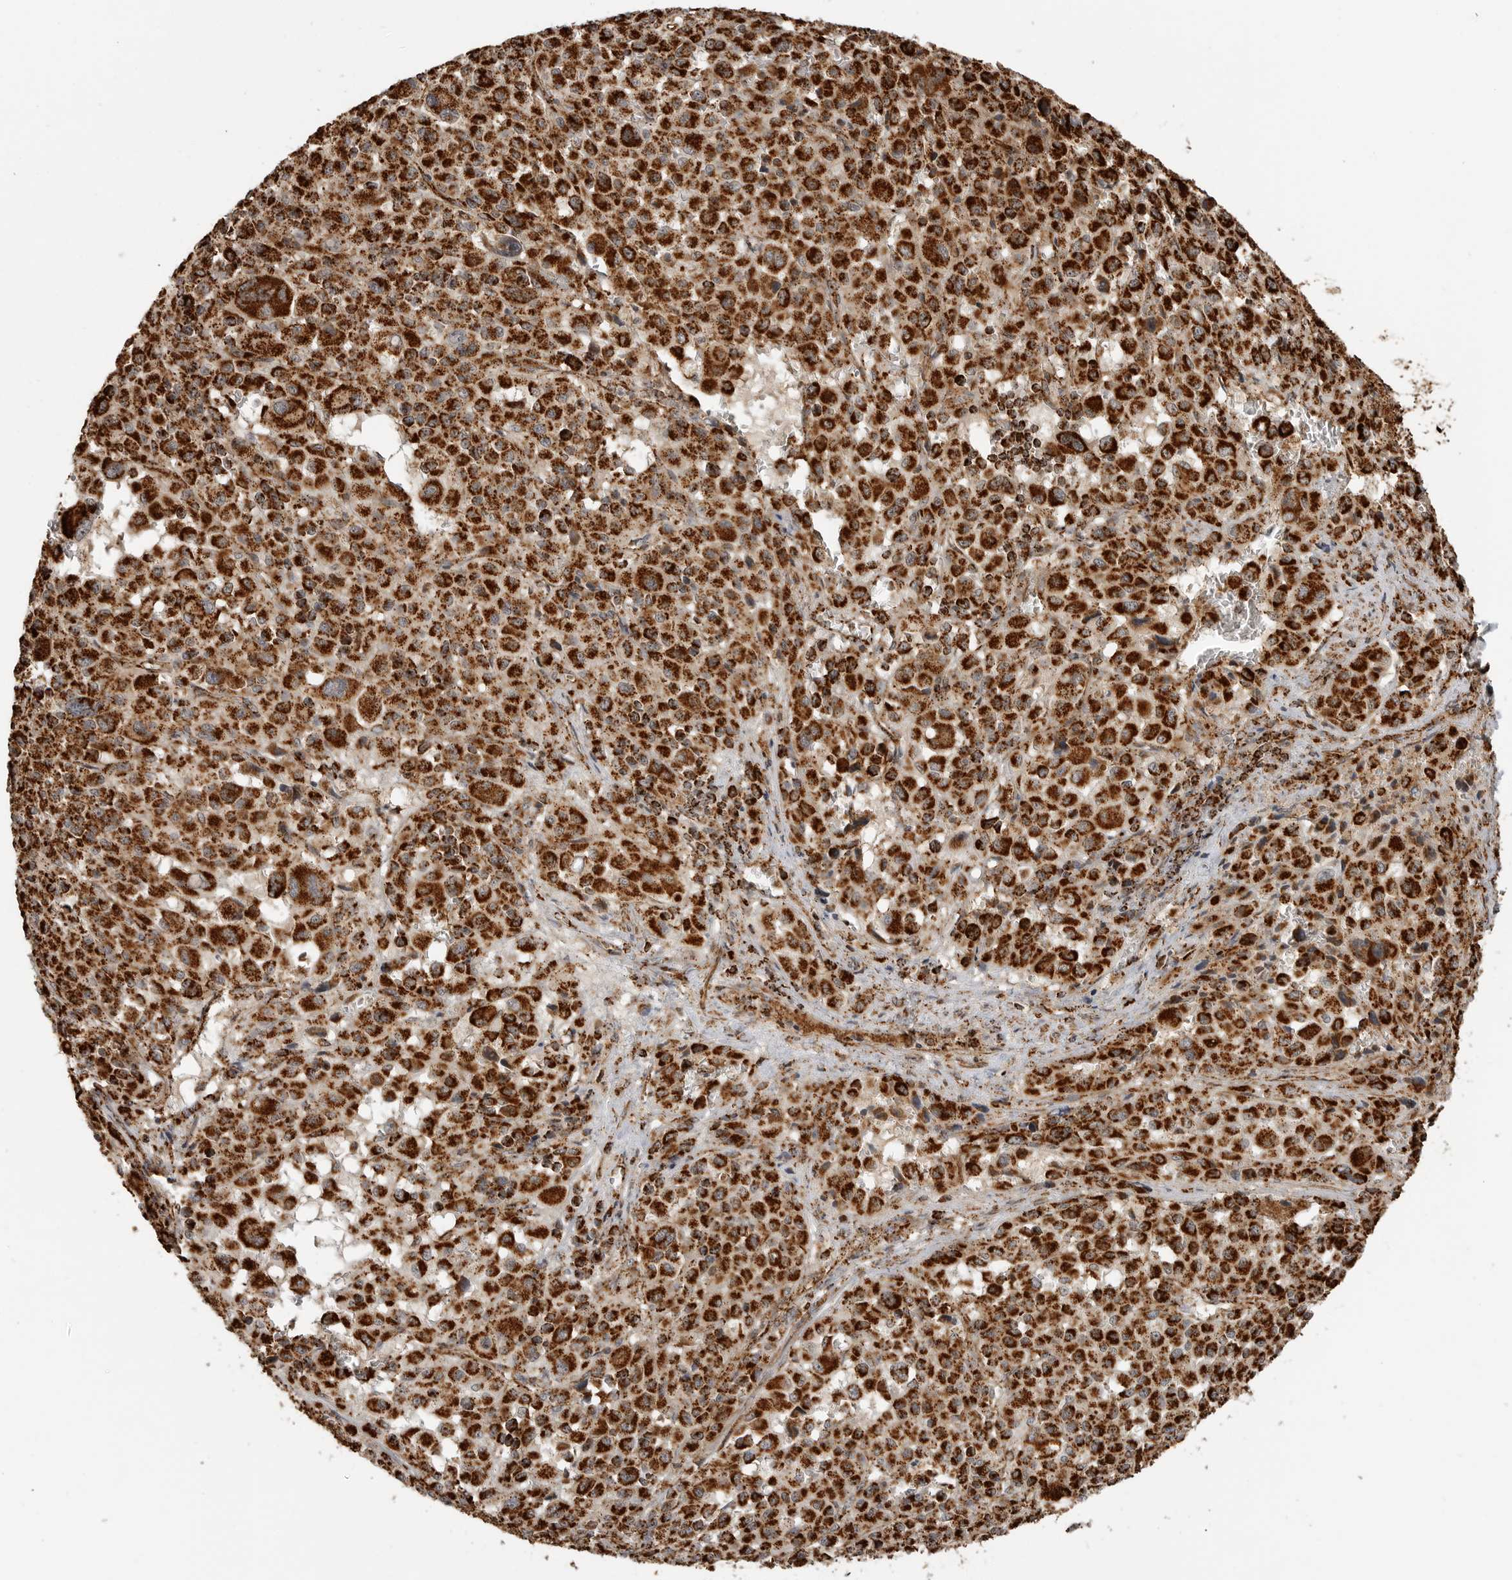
{"staining": {"intensity": "strong", "quantity": ">75%", "location": "cytoplasmic/membranous"}, "tissue": "melanoma", "cell_type": "Tumor cells", "image_type": "cancer", "snomed": [{"axis": "morphology", "description": "Malignant melanoma, Metastatic site"}, {"axis": "topography", "description": "Skin"}], "caption": "About >75% of tumor cells in human melanoma demonstrate strong cytoplasmic/membranous protein staining as visualized by brown immunohistochemical staining.", "gene": "BMP2K", "patient": {"sex": "female", "age": 74}}